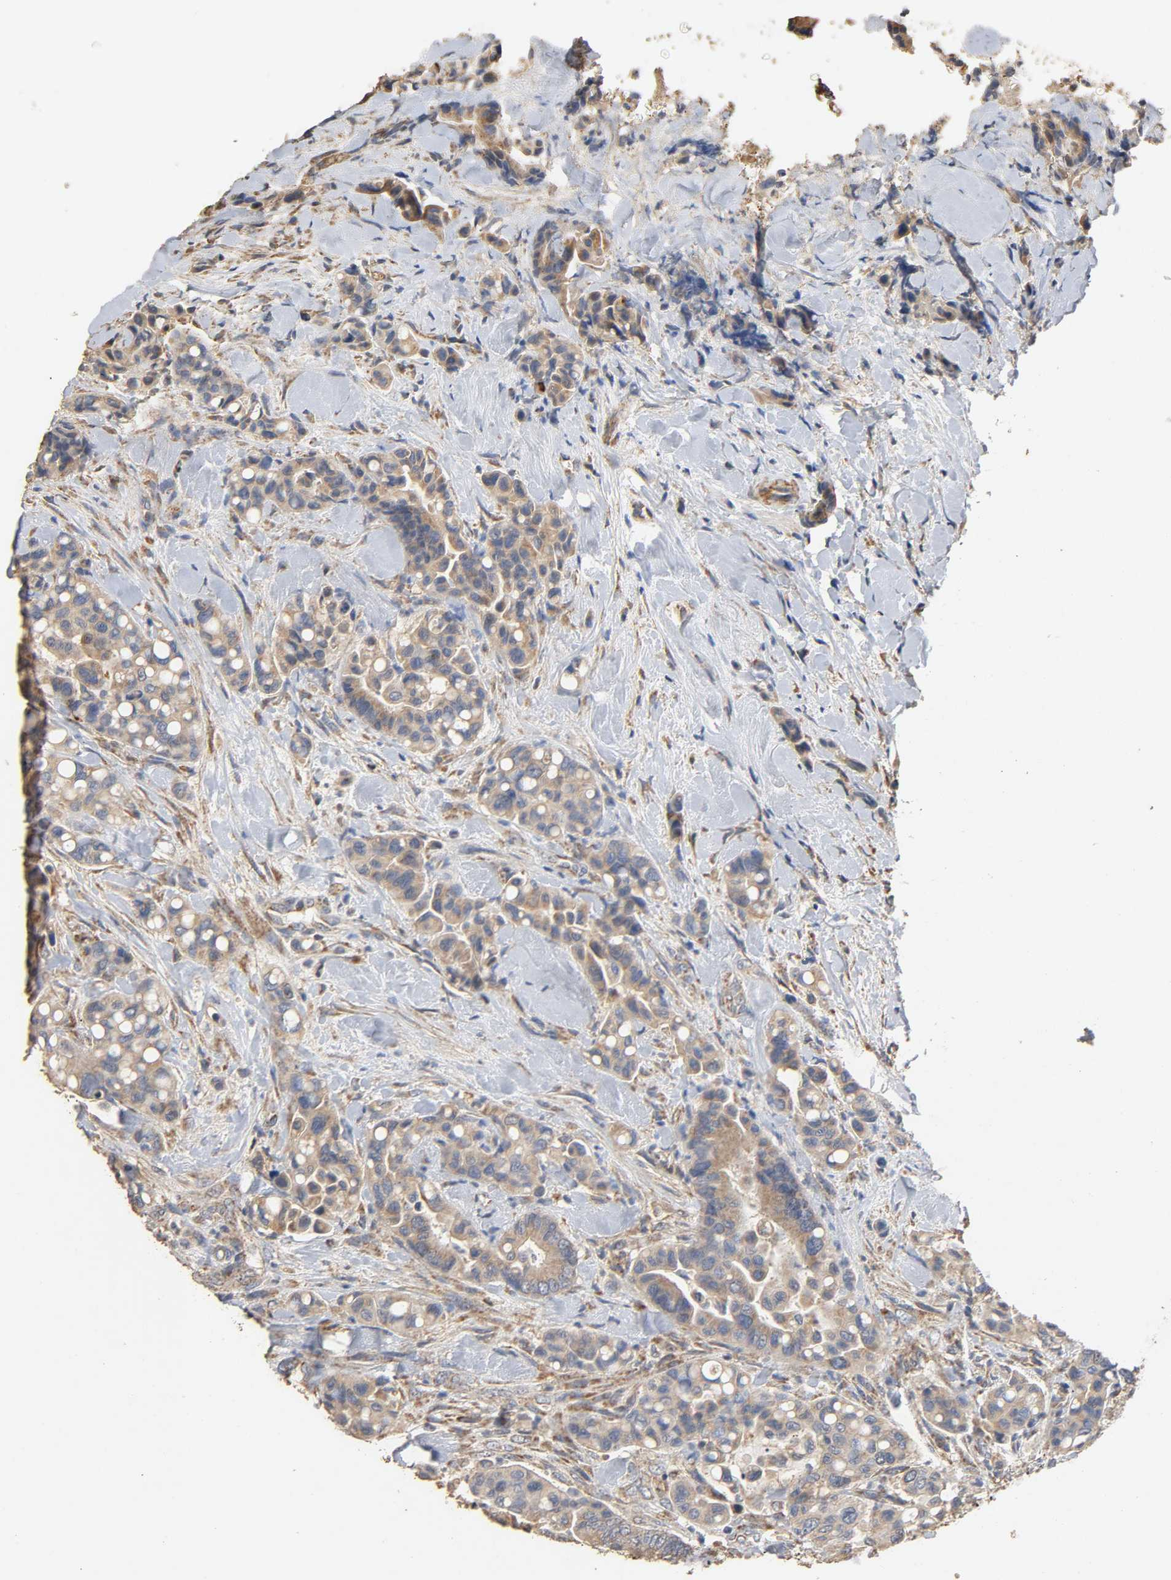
{"staining": {"intensity": "moderate", "quantity": ">75%", "location": "cytoplasmic/membranous"}, "tissue": "colorectal cancer", "cell_type": "Tumor cells", "image_type": "cancer", "snomed": [{"axis": "morphology", "description": "Normal tissue, NOS"}, {"axis": "morphology", "description": "Adenocarcinoma, NOS"}, {"axis": "topography", "description": "Colon"}], "caption": "Human colorectal adenocarcinoma stained for a protein (brown) displays moderate cytoplasmic/membranous positive expression in about >75% of tumor cells.", "gene": "NDUFS3", "patient": {"sex": "male", "age": 82}}